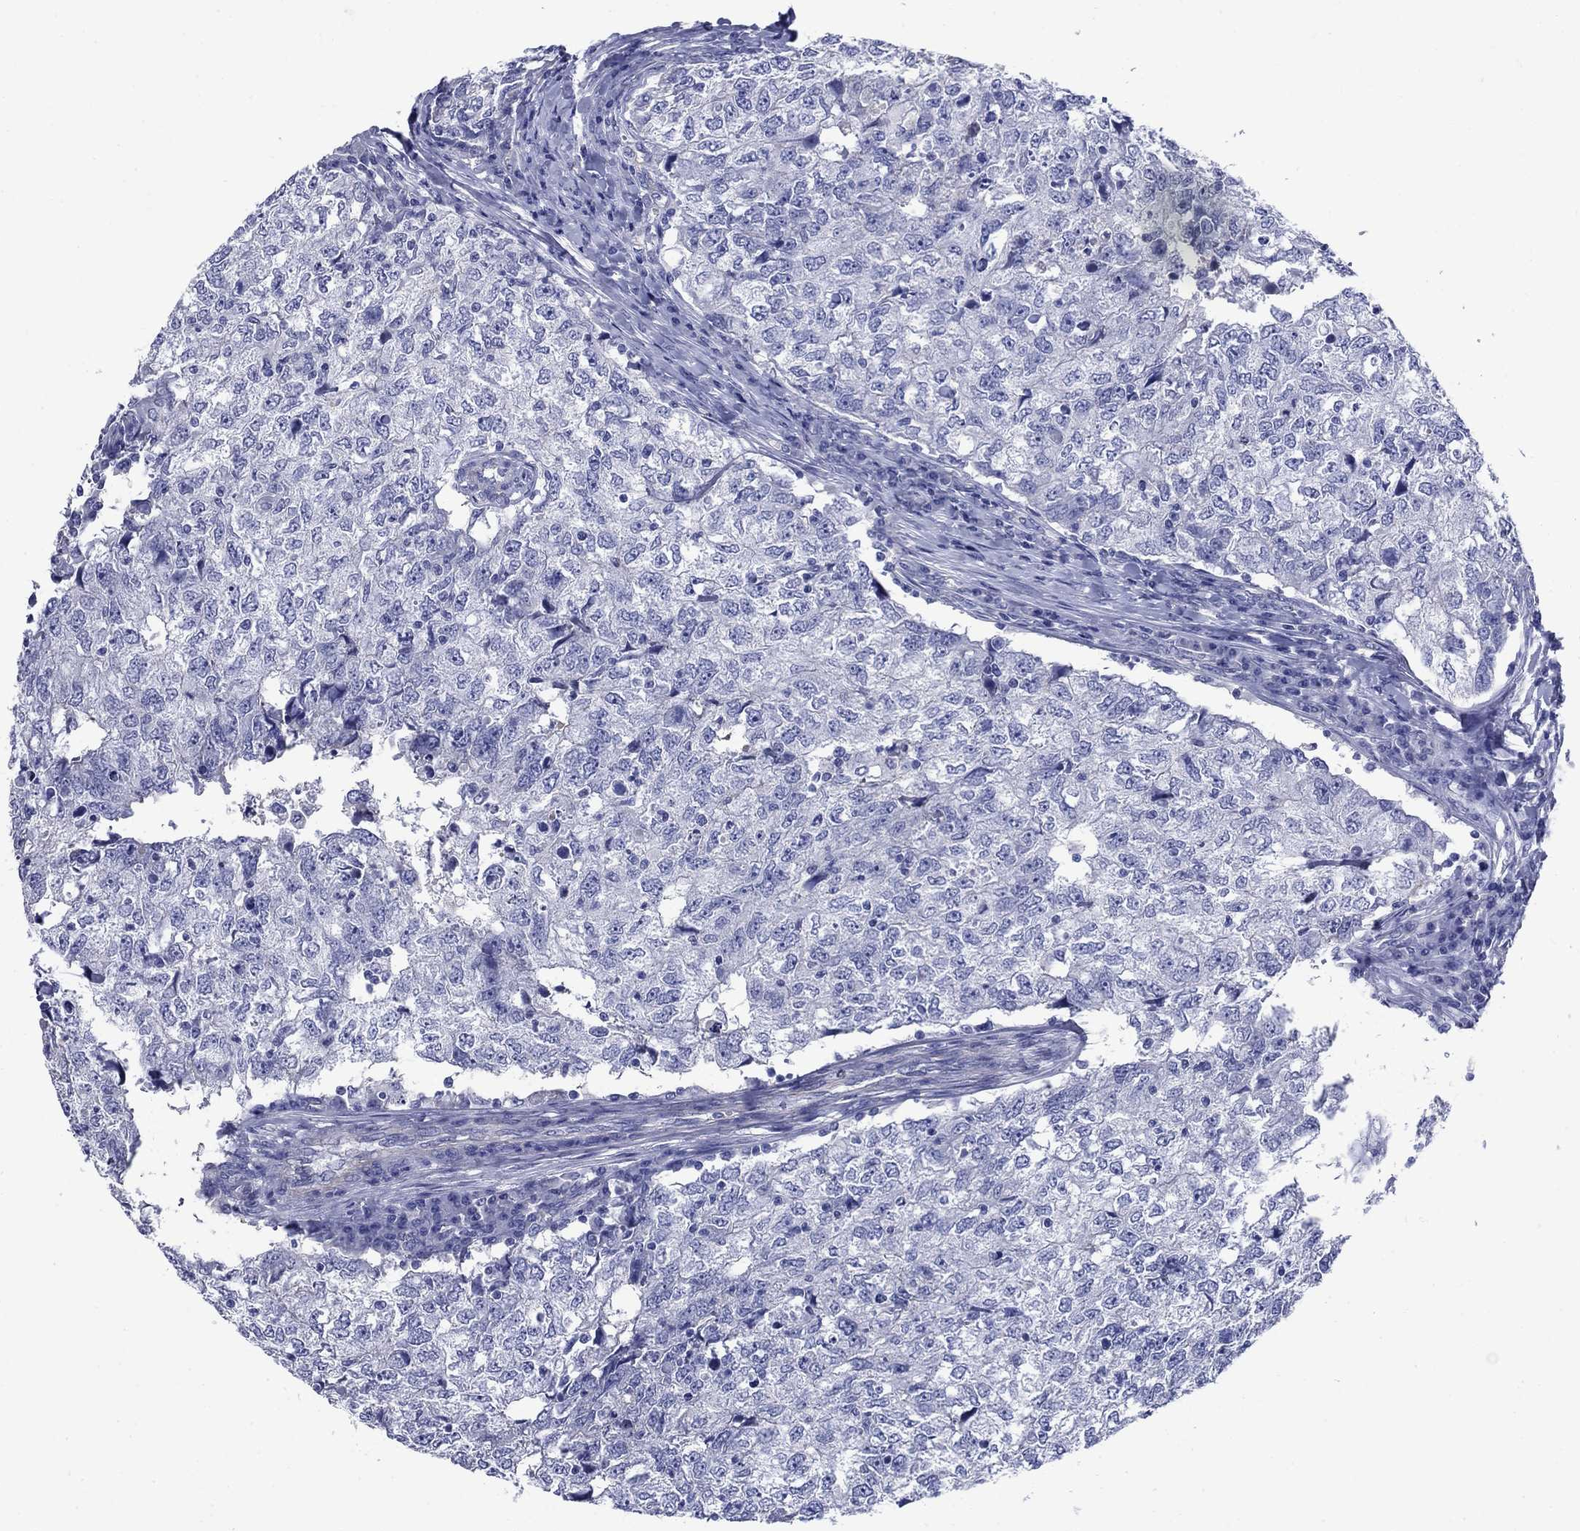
{"staining": {"intensity": "negative", "quantity": "none", "location": "none"}, "tissue": "breast cancer", "cell_type": "Tumor cells", "image_type": "cancer", "snomed": [{"axis": "morphology", "description": "Duct carcinoma"}, {"axis": "topography", "description": "Breast"}], "caption": "High magnification brightfield microscopy of invasive ductal carcinoma (breast) stained with DAB (3,3'-diaminobenzidine) (brown) and counterstained with hematoxylin (blue): tumor cells show no significant staining.", "gene": "SMCP", "patient": {"sex": "female", "age": 30}}